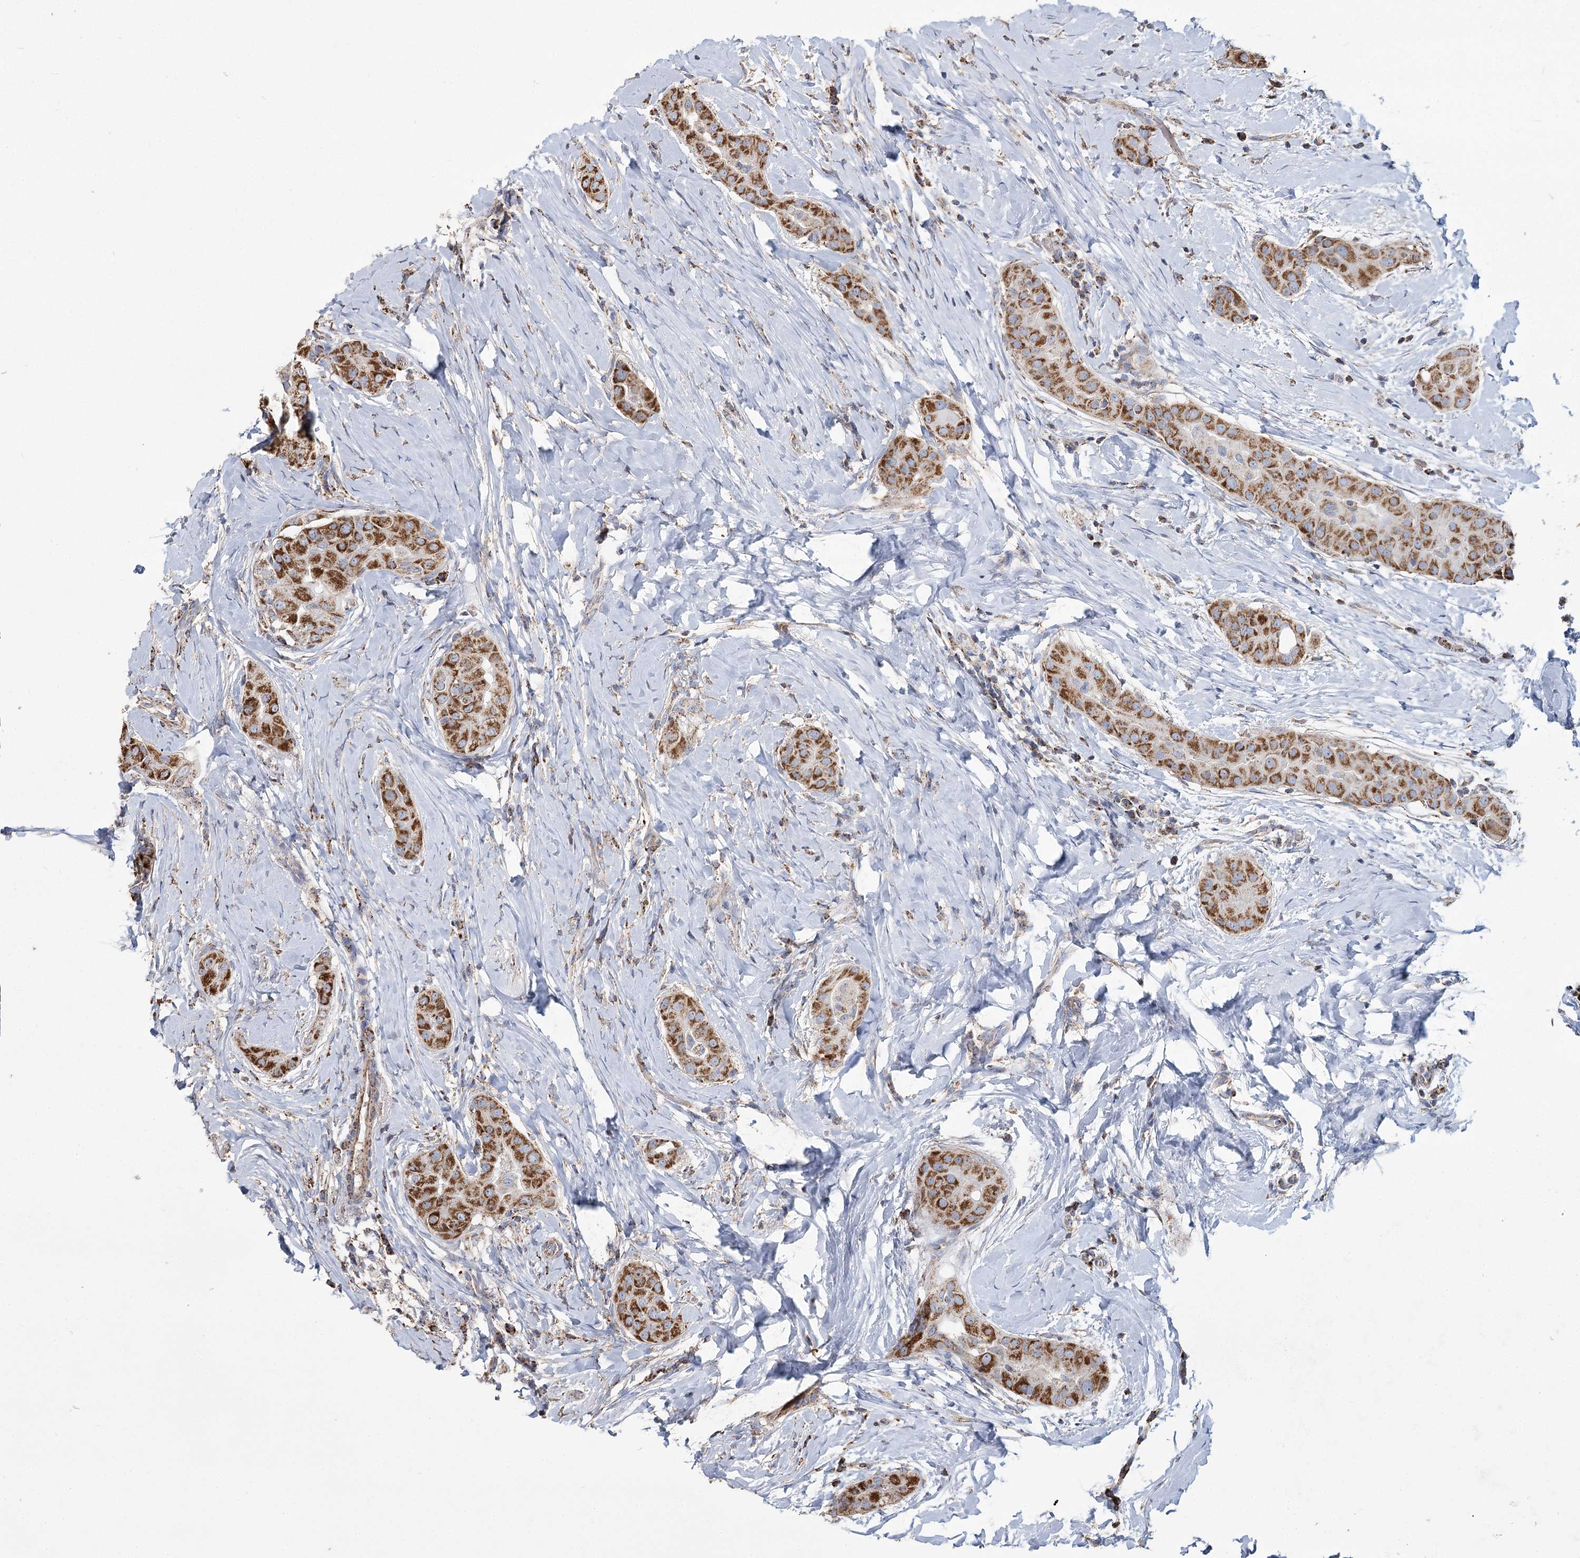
{"staining": {"intensity": "strong", "quantity": ">75%", "location": "cytoplasmic/membranous"}, "tissue": "thyroid cancer", "cell_type": "Tumor cells", "image_type": "cancer", "snomed": [{"axis": "morphology", "description": "Papillary adenocarcinoma, NOS"}, {"axis": "topography", "description": "Thyroid gland"}], "caption": "Papillary adenocarcinoma (thyroid) tissue reveals strong cytoplasmic/membranous expression in about >75% of tumor cells, visualized by immunohistochemistry.", "gene": "RANBP3L", "patient": {"sex": "male", "age": 33}}